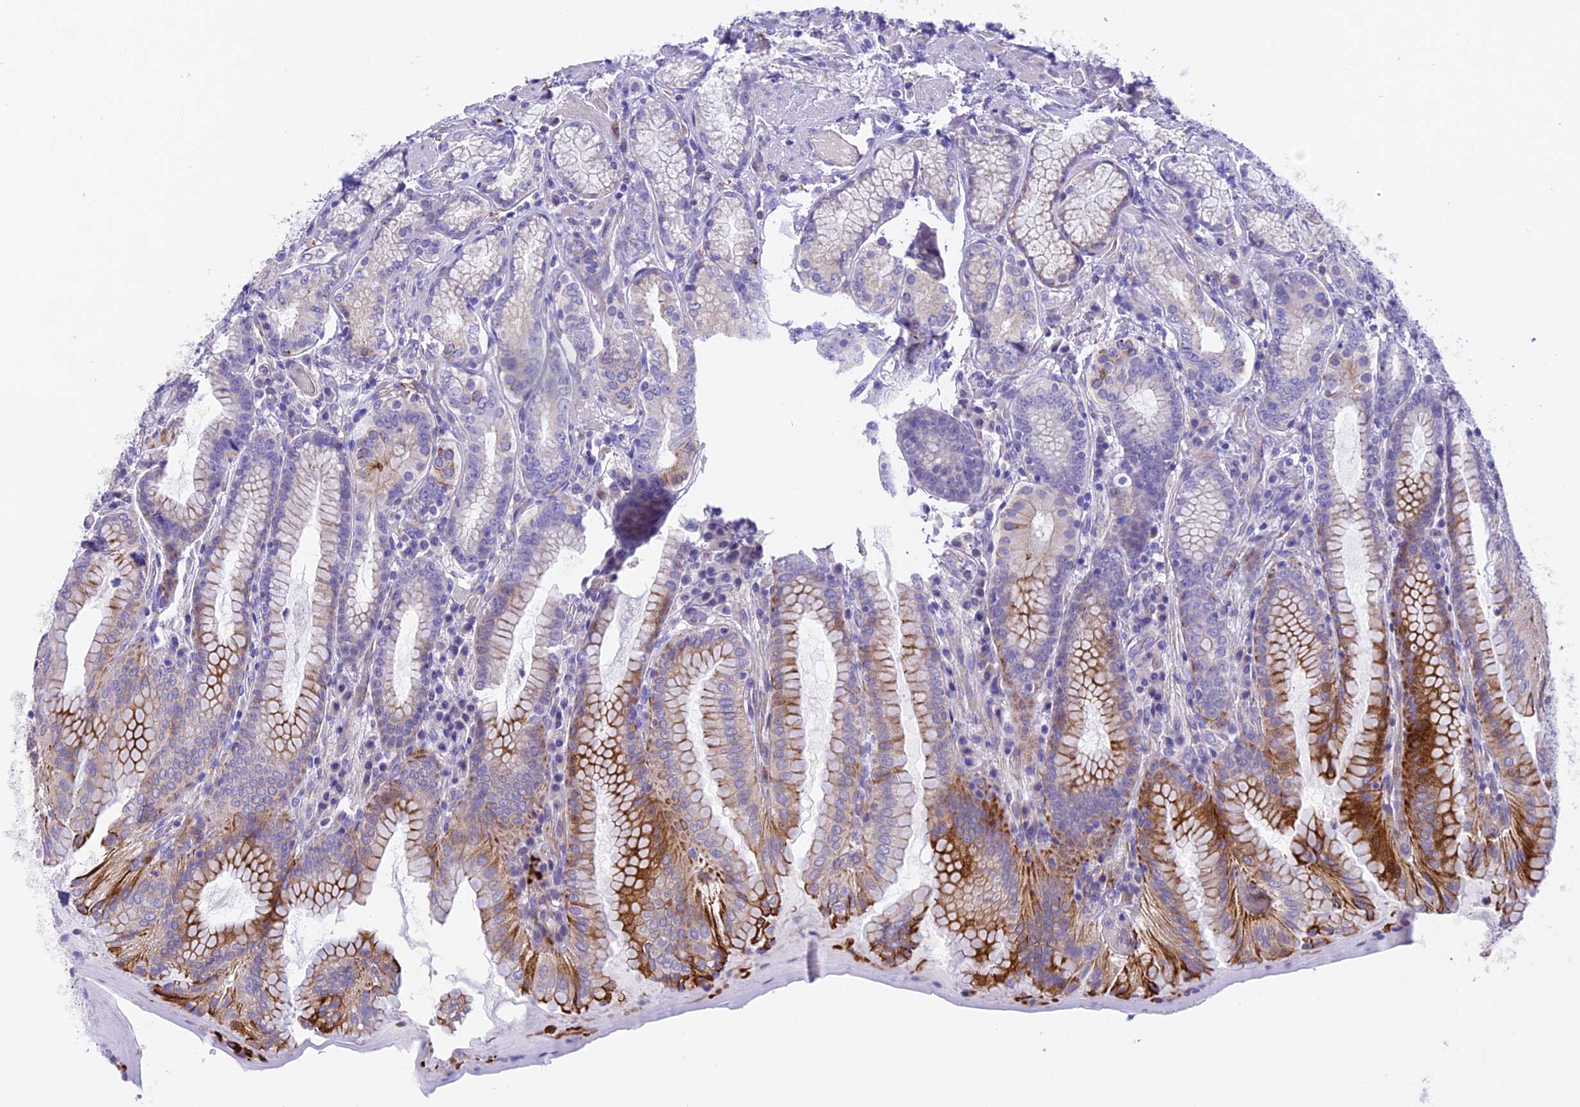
{"staining": {"intensity": "moderate", "quantity": "25%-75%", "location": "cytoplasmic/membranous"}, "tissue": "stomach", "cell_type": "Glandular cells", "image_type": "normal", "snomed": [{"axis": "morphology", "description": "Normal tissue, NOS"}, {"axis": "topography", "description": "Stomach, upper"}, {"axis": "topography", "description": "Stomach, lower"}], "caption": "Stomach stained for a protein demonstrates moderate cytoplasmic/membranous positivity in glandular cells. The protein of interest is stained brown, and the nuclei are stained in blue (DAB IHC with brightfield microscopy, high magnification).", "gene": "NOD2", "patient": {"sex": "female", "age": 76}}